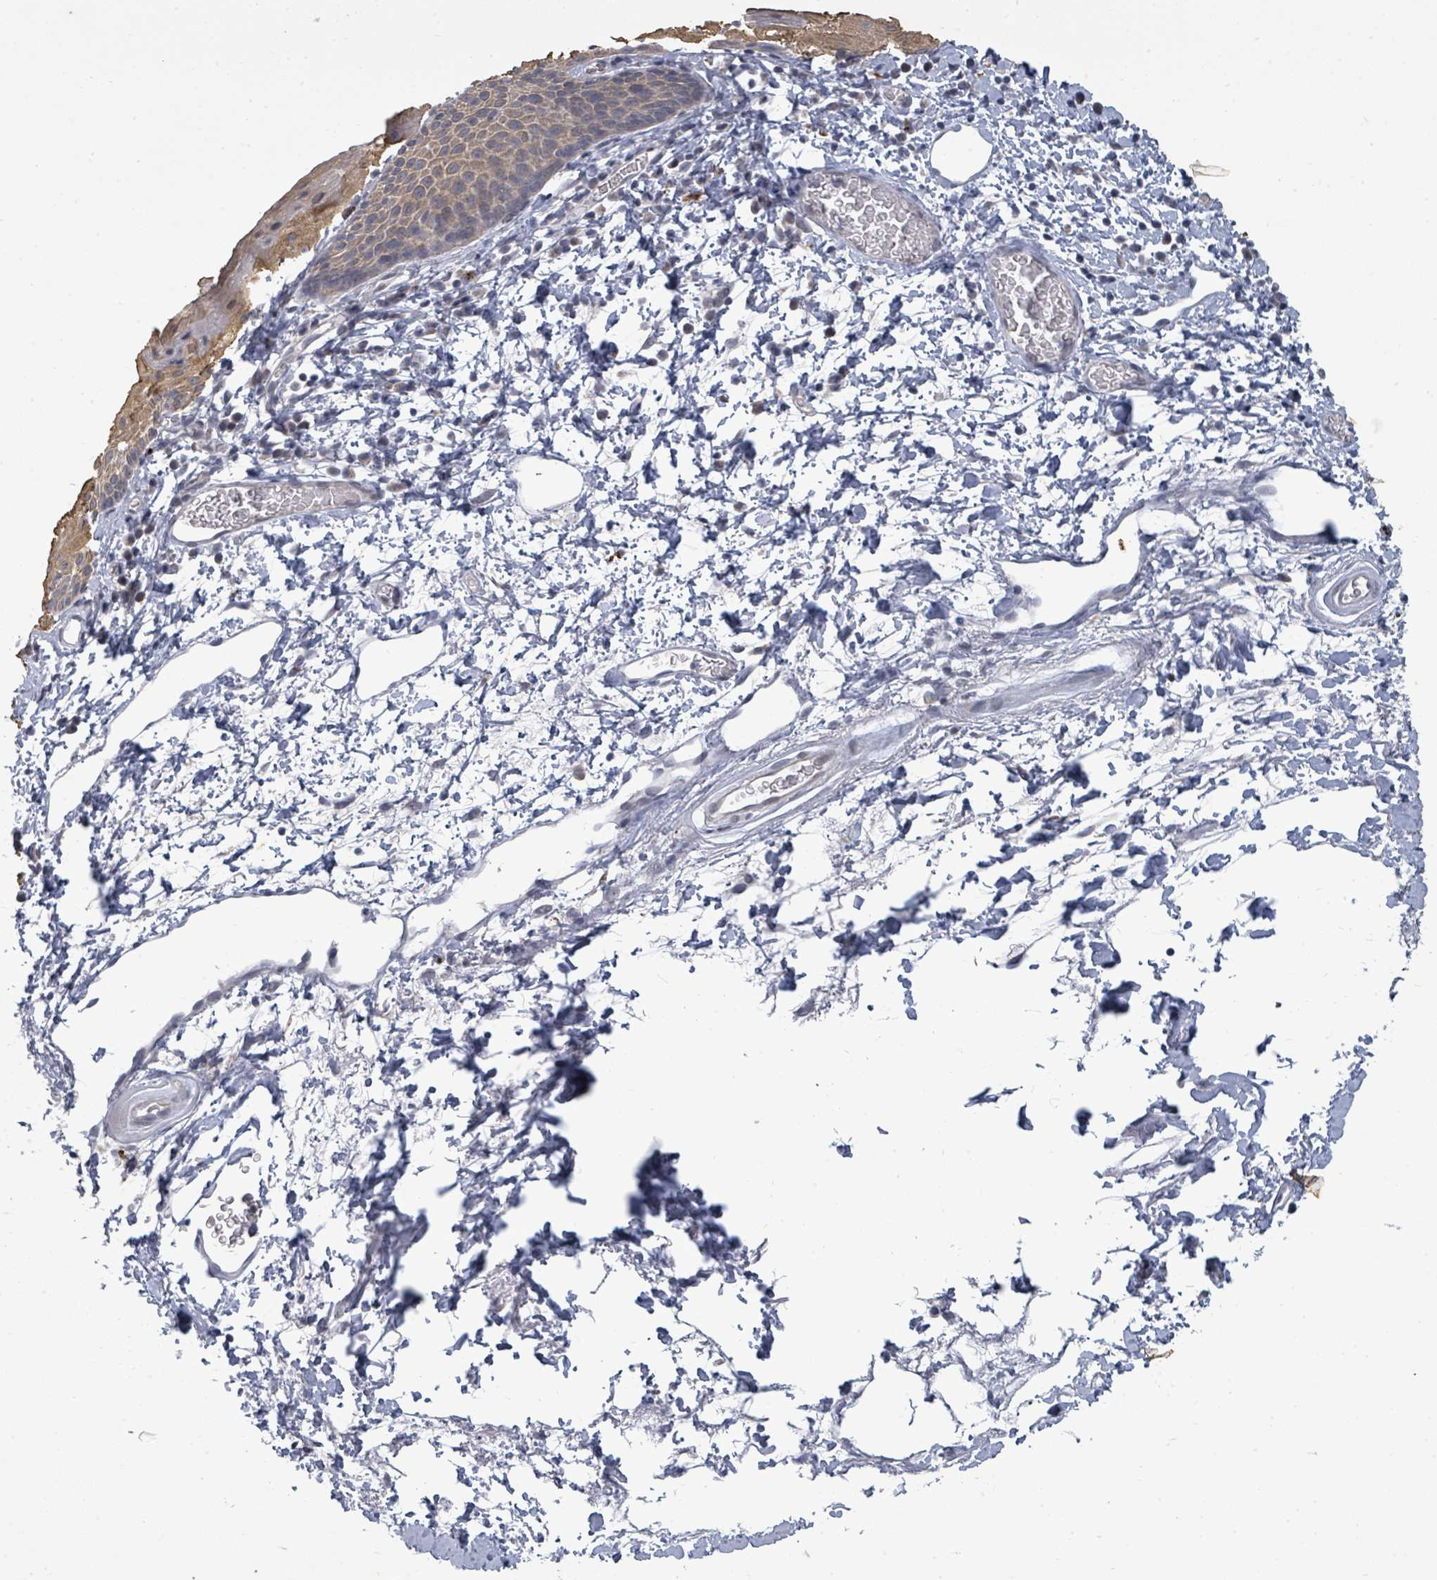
{"staining": {"intensity": "weak", "quantity": ">75%", "location": "cytoplasmic/membranous"}, "tissue": "skin", "cell_type": "Epidermal cells", "image_type": "normal", "snomed": [{"axis": "morphology", "description": "Normal tissue, NOS"}, {"axis": "morphology", "description": "Hemorrhoids"}, {"axis": "morphology", "description": "Inflammation, NOS"}, {"axis": "topography", "description": "Anal"}], "caption": "Protein expression analysis of unremarkable skin exhibits weak cytoplasmic/membranous positivity in about >75% of epidermal cells. (DAB IHC, brown staining for protein, blue staining for nuclei).", "gene": "ASB12", "patient": {"sex": "male", "age": 60}}